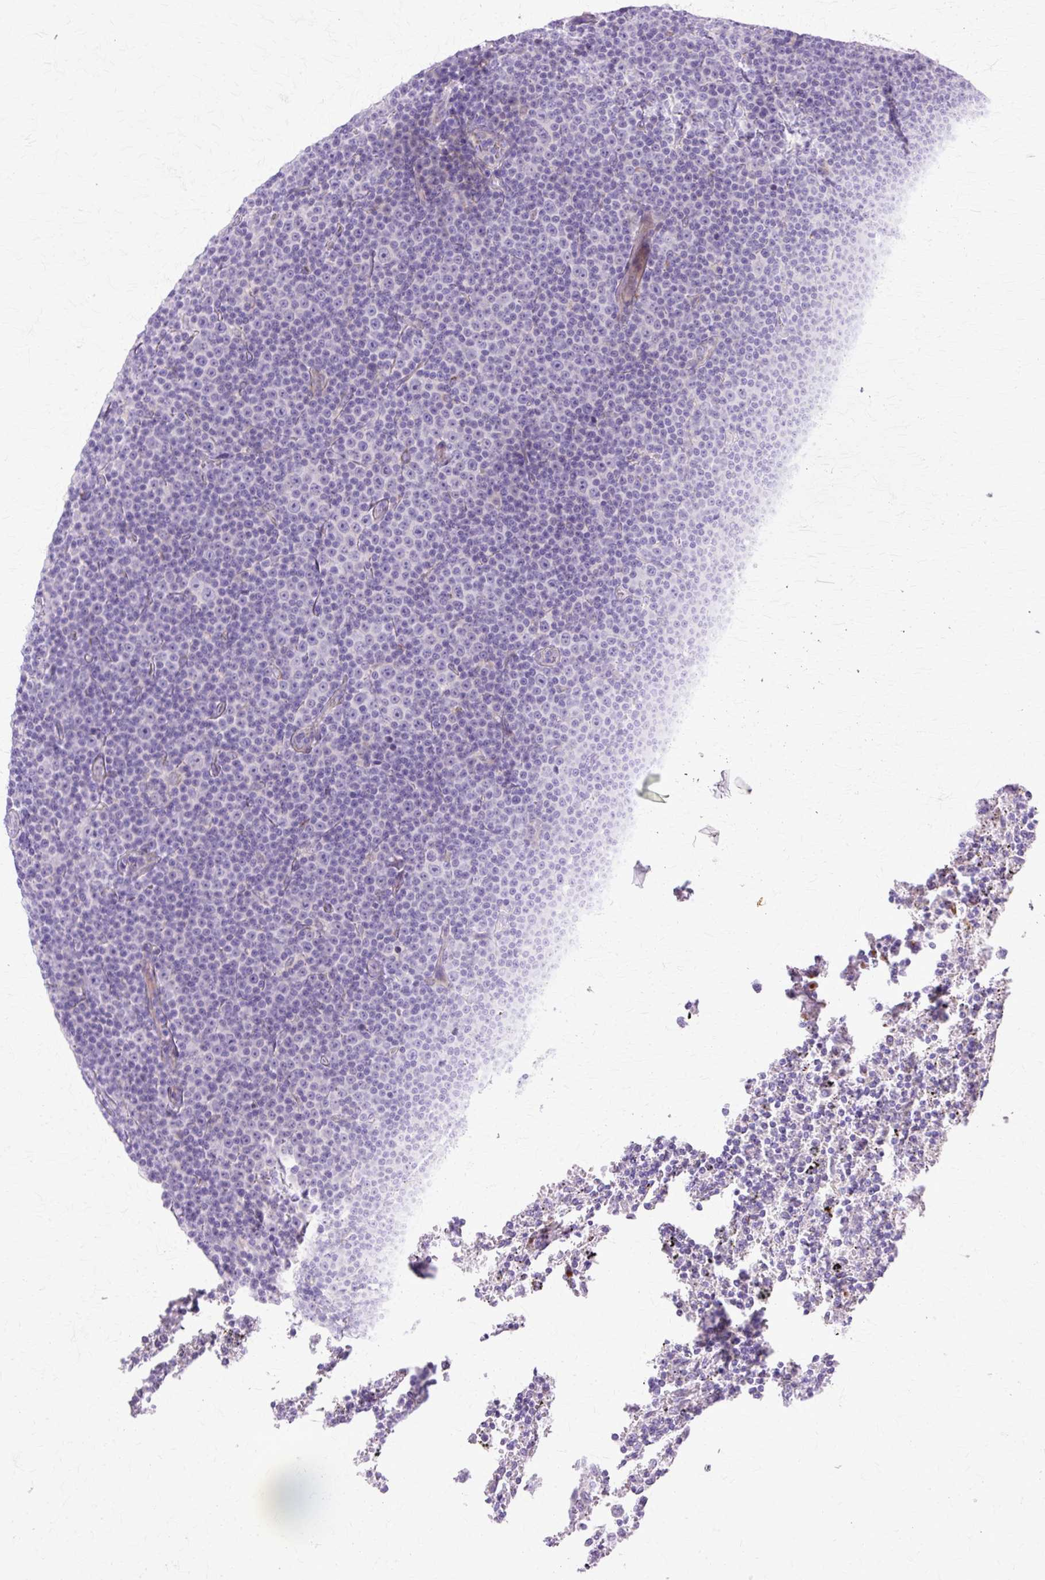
{"staining": {"intensity": "negative", "quantity": "none", "location": "none"}, "tissue": "lymphoma", "cell_type": "Tumor cells", "image_type": "cancer", "snomed": [{"axis": "morphology", "description": "Malignant lymphoma, non-Hodgkin's type, Low grade"}, {"axis": "topography", "description": "Lymph node"}], "caption": "Immunohistochemical staining of human lymphoma shows no significant staining in tumor cells. (Brightfield microscopy of DAB immunohistochemistry at high magnification).", "gene": "TBC1D3G", "patient": {"sex": "female", "age": 67}}